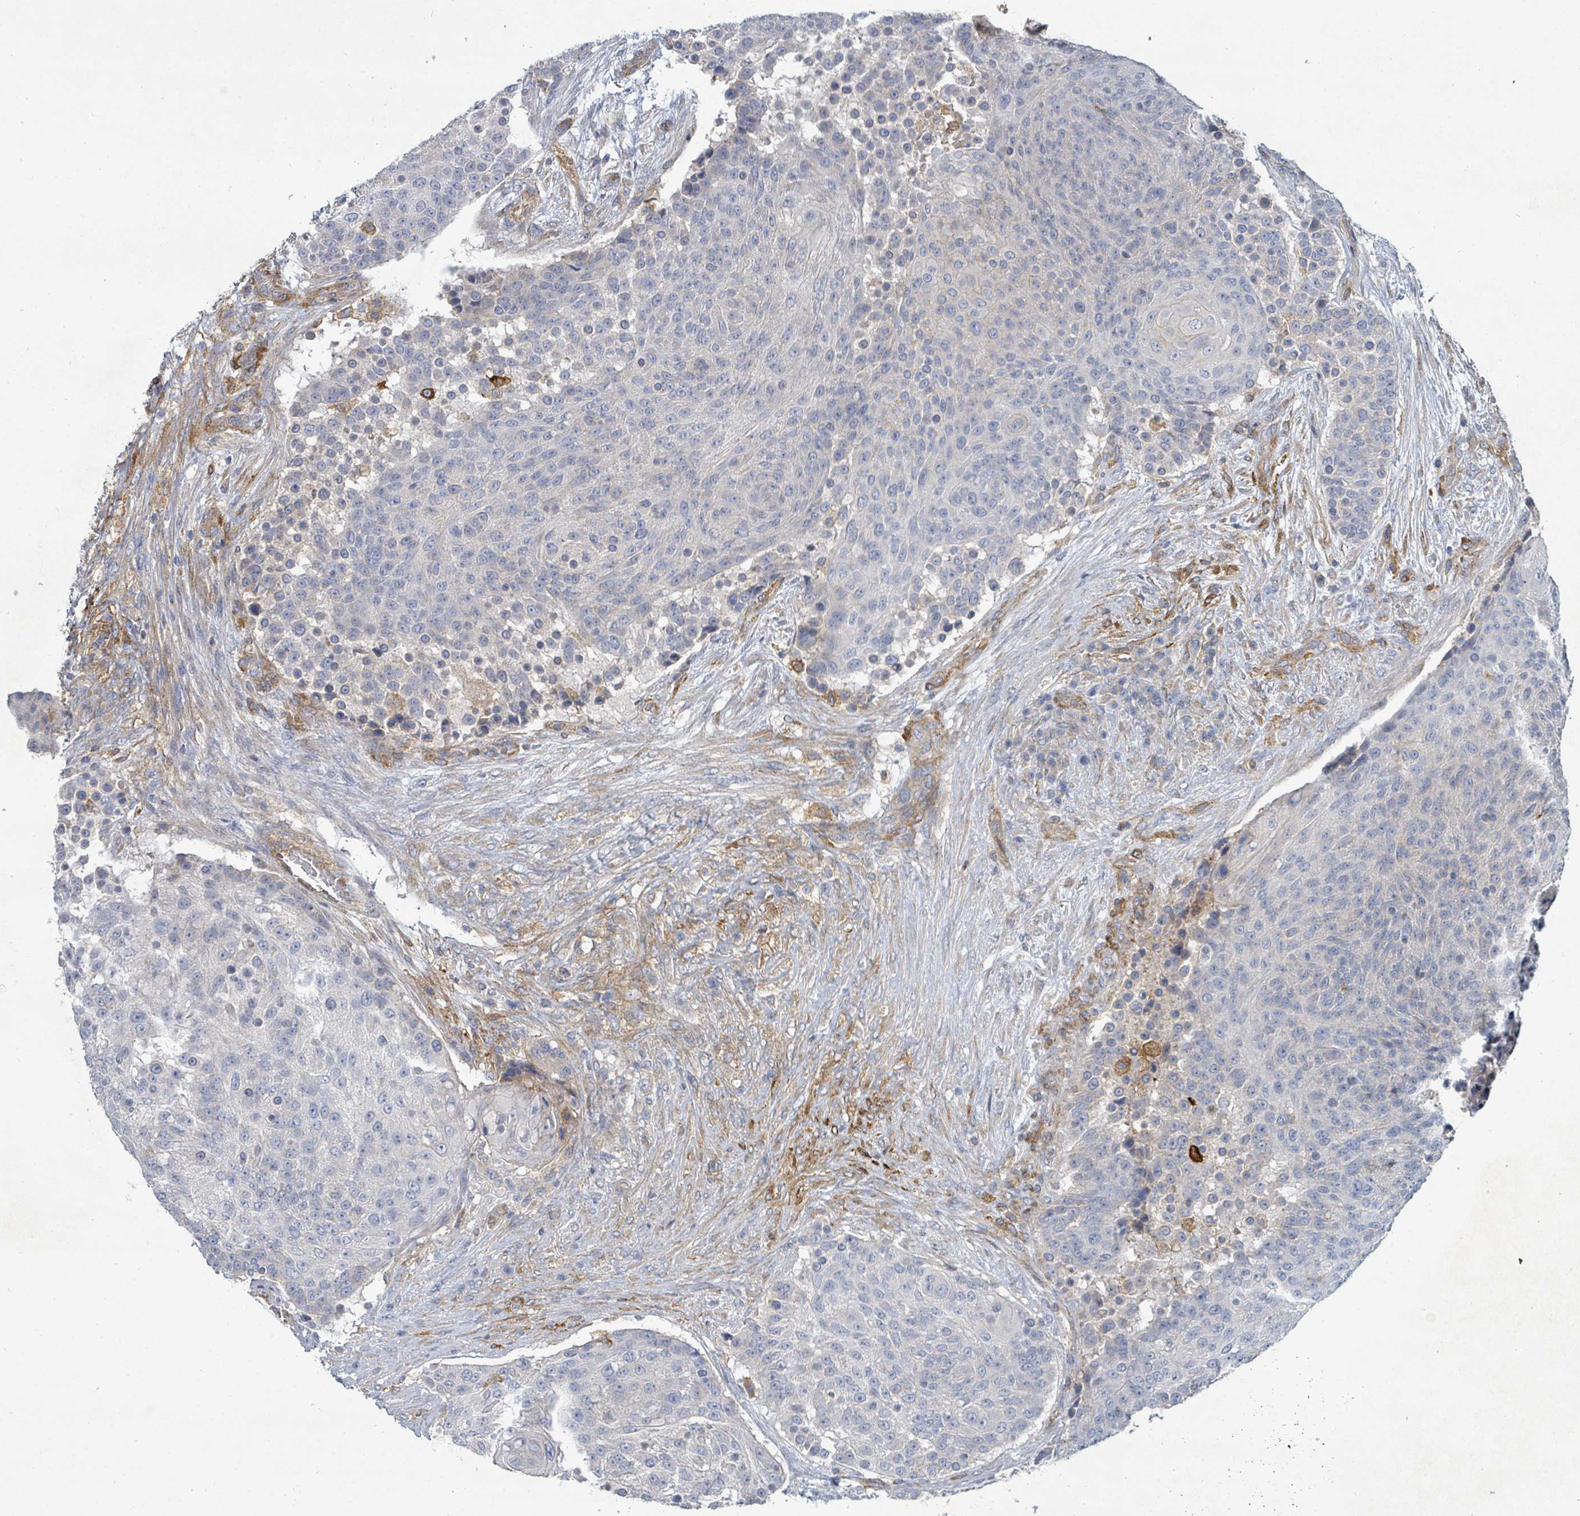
{"staining": {"intensity": "negative", "quantity": "none", "location": "none"}, "tissue": "urothelial cancer", "cell_type": "Tumor cells", "image_type": "cancer", "snomed": [{"axis": "morphology", "description": "Urothelial carcinoma, High grade"}, {"axis": "topography", "description": "Urinary bladder"}], "caption": "An IHC photomicrograph of high-grade urothelial carcinoma is shown. There is no staining in tumor cells of high-grade urothelial carcinoma.", "gene": "IFIT1", "patient": {"sex": "female", "age": 63}}